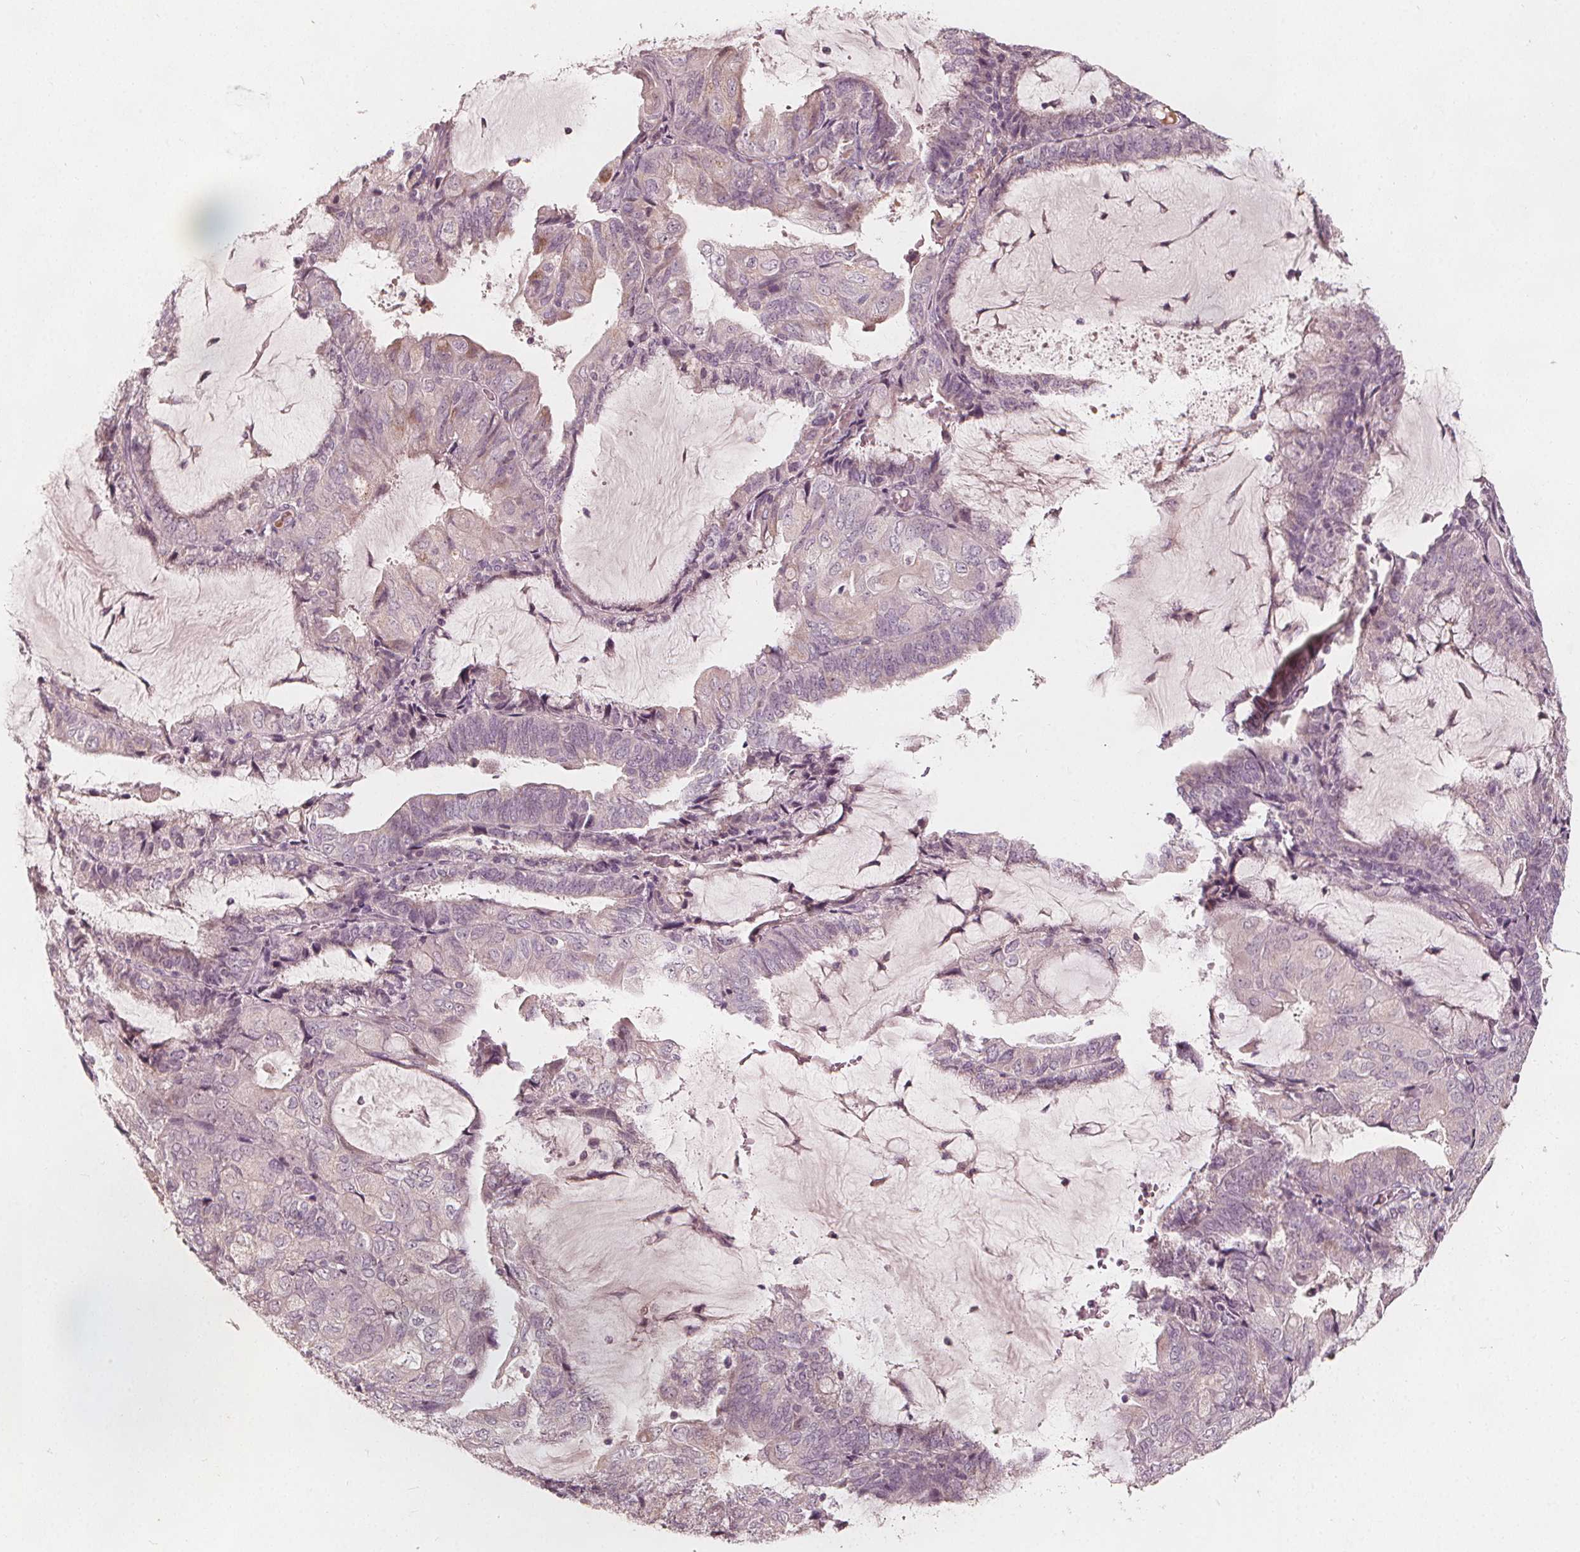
{"staining": {"intensity": "weak", "quantity": "<25%", "location": "cytoplasmic/membranous"}, "tissue": "endometrial cancer", "cell_type": "Tumor cells", "image_type": "cancer", "snomed": [{"axis": "morphology", "description": "Adenocarcinoma, NOS"}, {"axis": "topography", "description": "Endometrium"}], "caption": "A high-resolution photomicrograph shows IHC staining of endometrial cancer, which exhibits no significant staining in tumor cells.", "gene": "NPC1L1", "patient": {"sex": "female", "age": 81}}